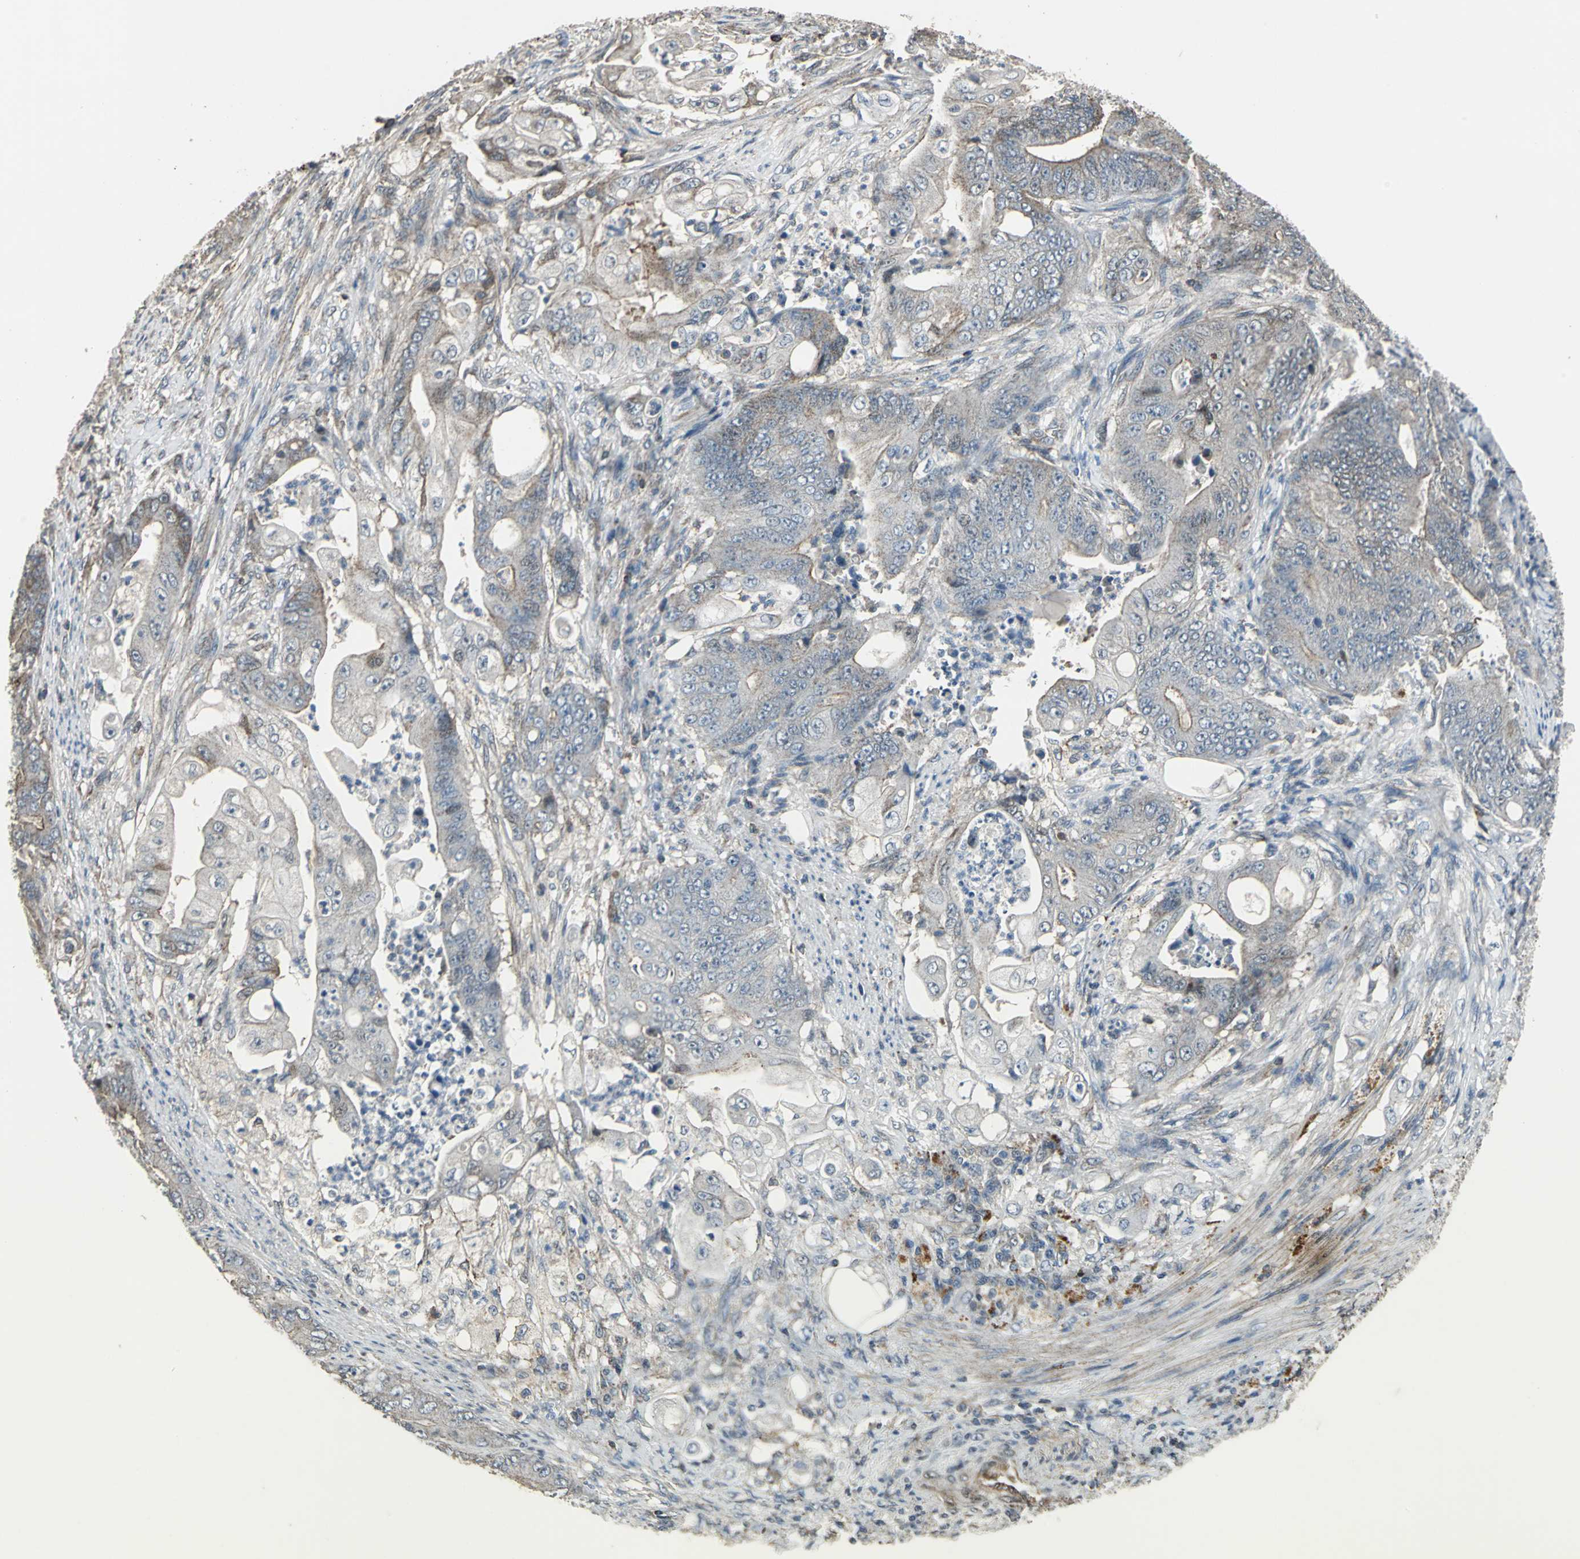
{"staining": {"intensity": "weak", "quantity": "25%-75%", "location": "cytoplasmic/membranous"}, "tissue": "stomach cancer", "cell_type": "Tumor cells", "image_type": "cancer", "snomed": [{"axis": "morphology", "description": "Adenocarcinoma, NOS"}, {"axis": "topography", "description": "Stomach"}], "caption": "Human stomach cancer stained with a protein marker shows weak staining in tumor cells.", "gene": "DNAJB4", "patient": {"sex": "female", "age": 73}}